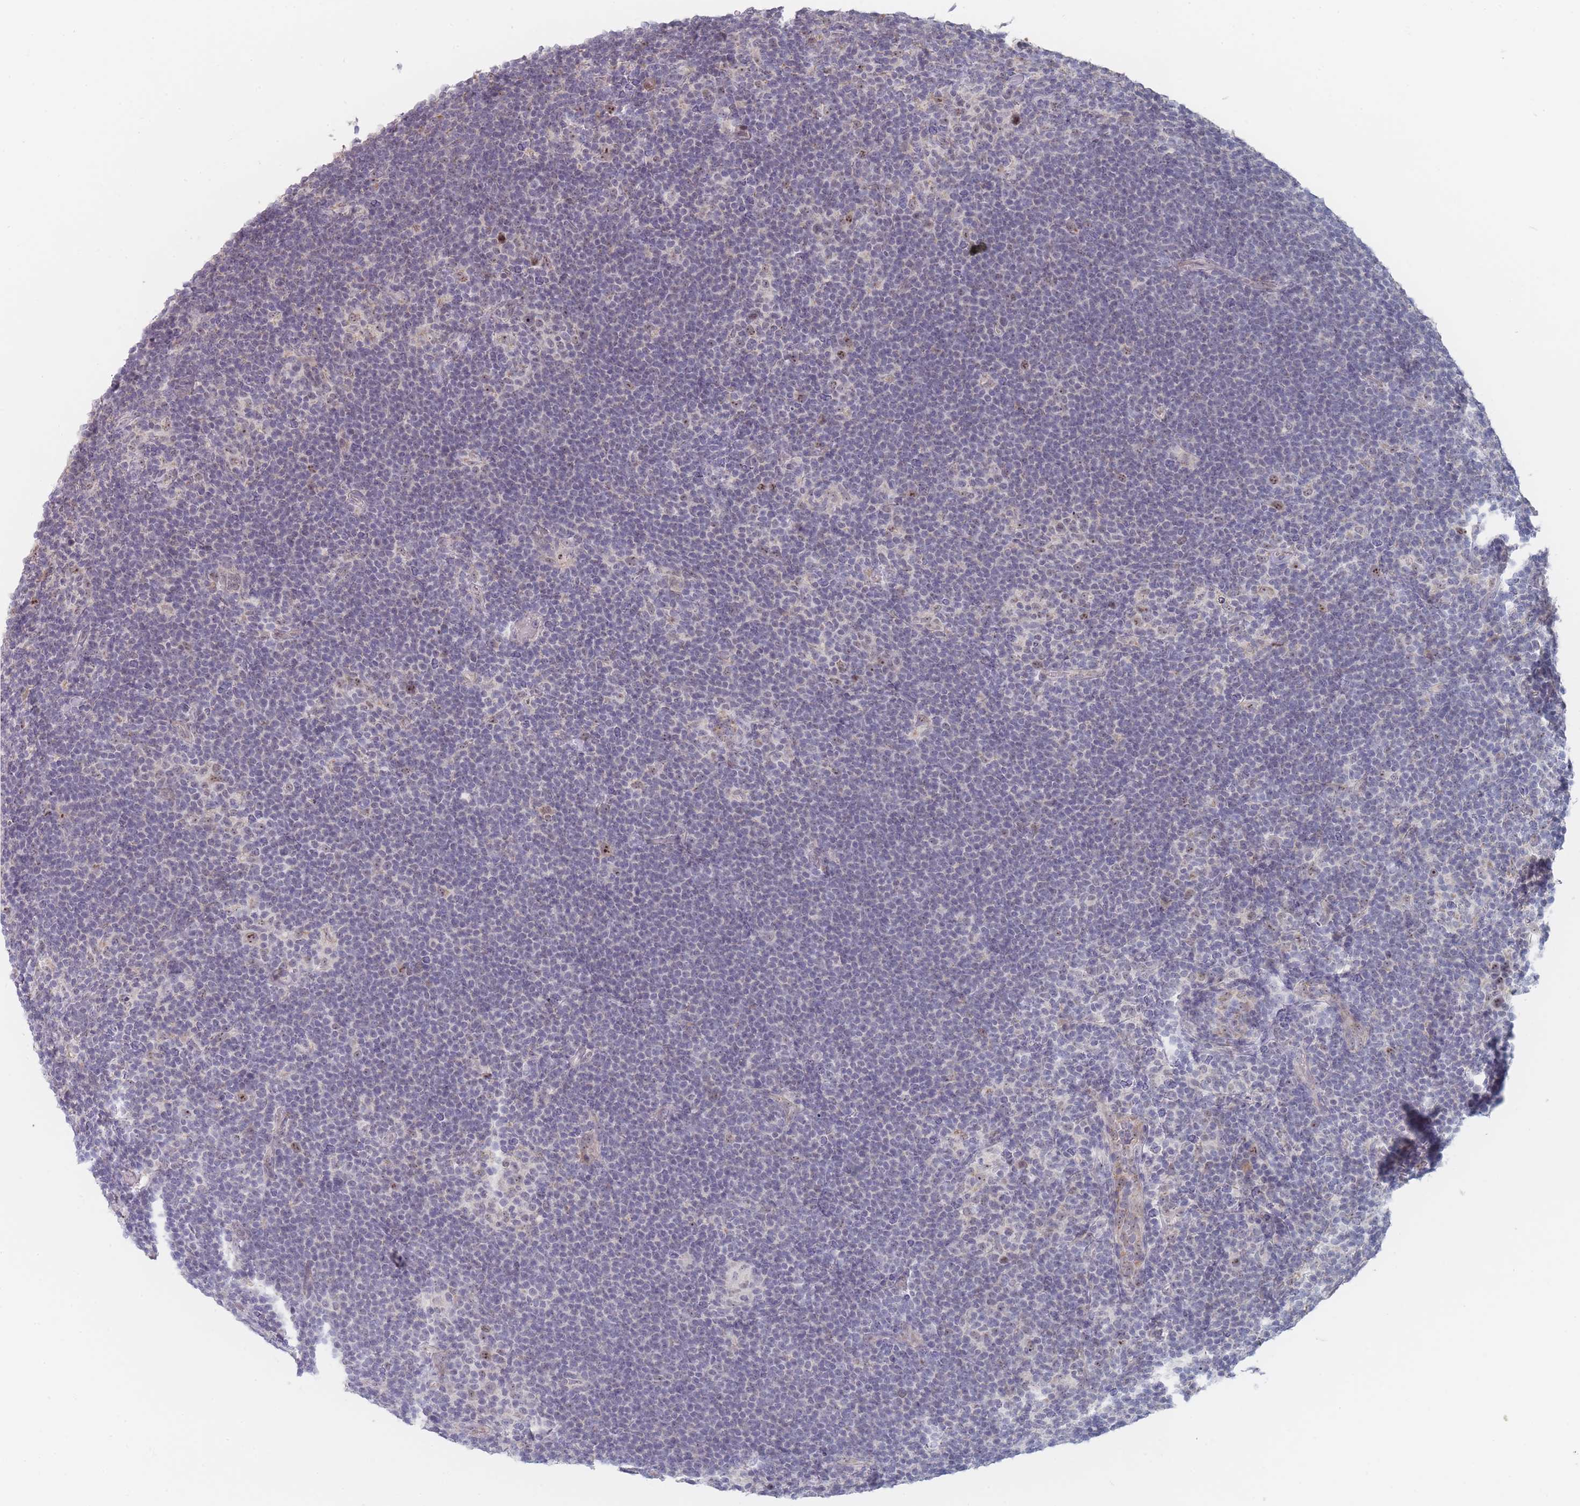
{"staining": {"intensity": "moderate", "quantity": ">75%", "location": "nuclear"}, "tissue": "lymphoma", "cell_type": "Tumor cells", "image_type": "cancer", "snomed": [{"axis": "morphology", "description": "Hodgkin's disease, NOS"}, {"axis": "topography", "description": "Lymph node"}], "caption": "Hodgkin's disease stained with a brown dye shows moderate nuclear positive expression in approximately >75% of tumor cells.", "gene": "RNF8", "patient": {"sex": "female", "age": 57}}